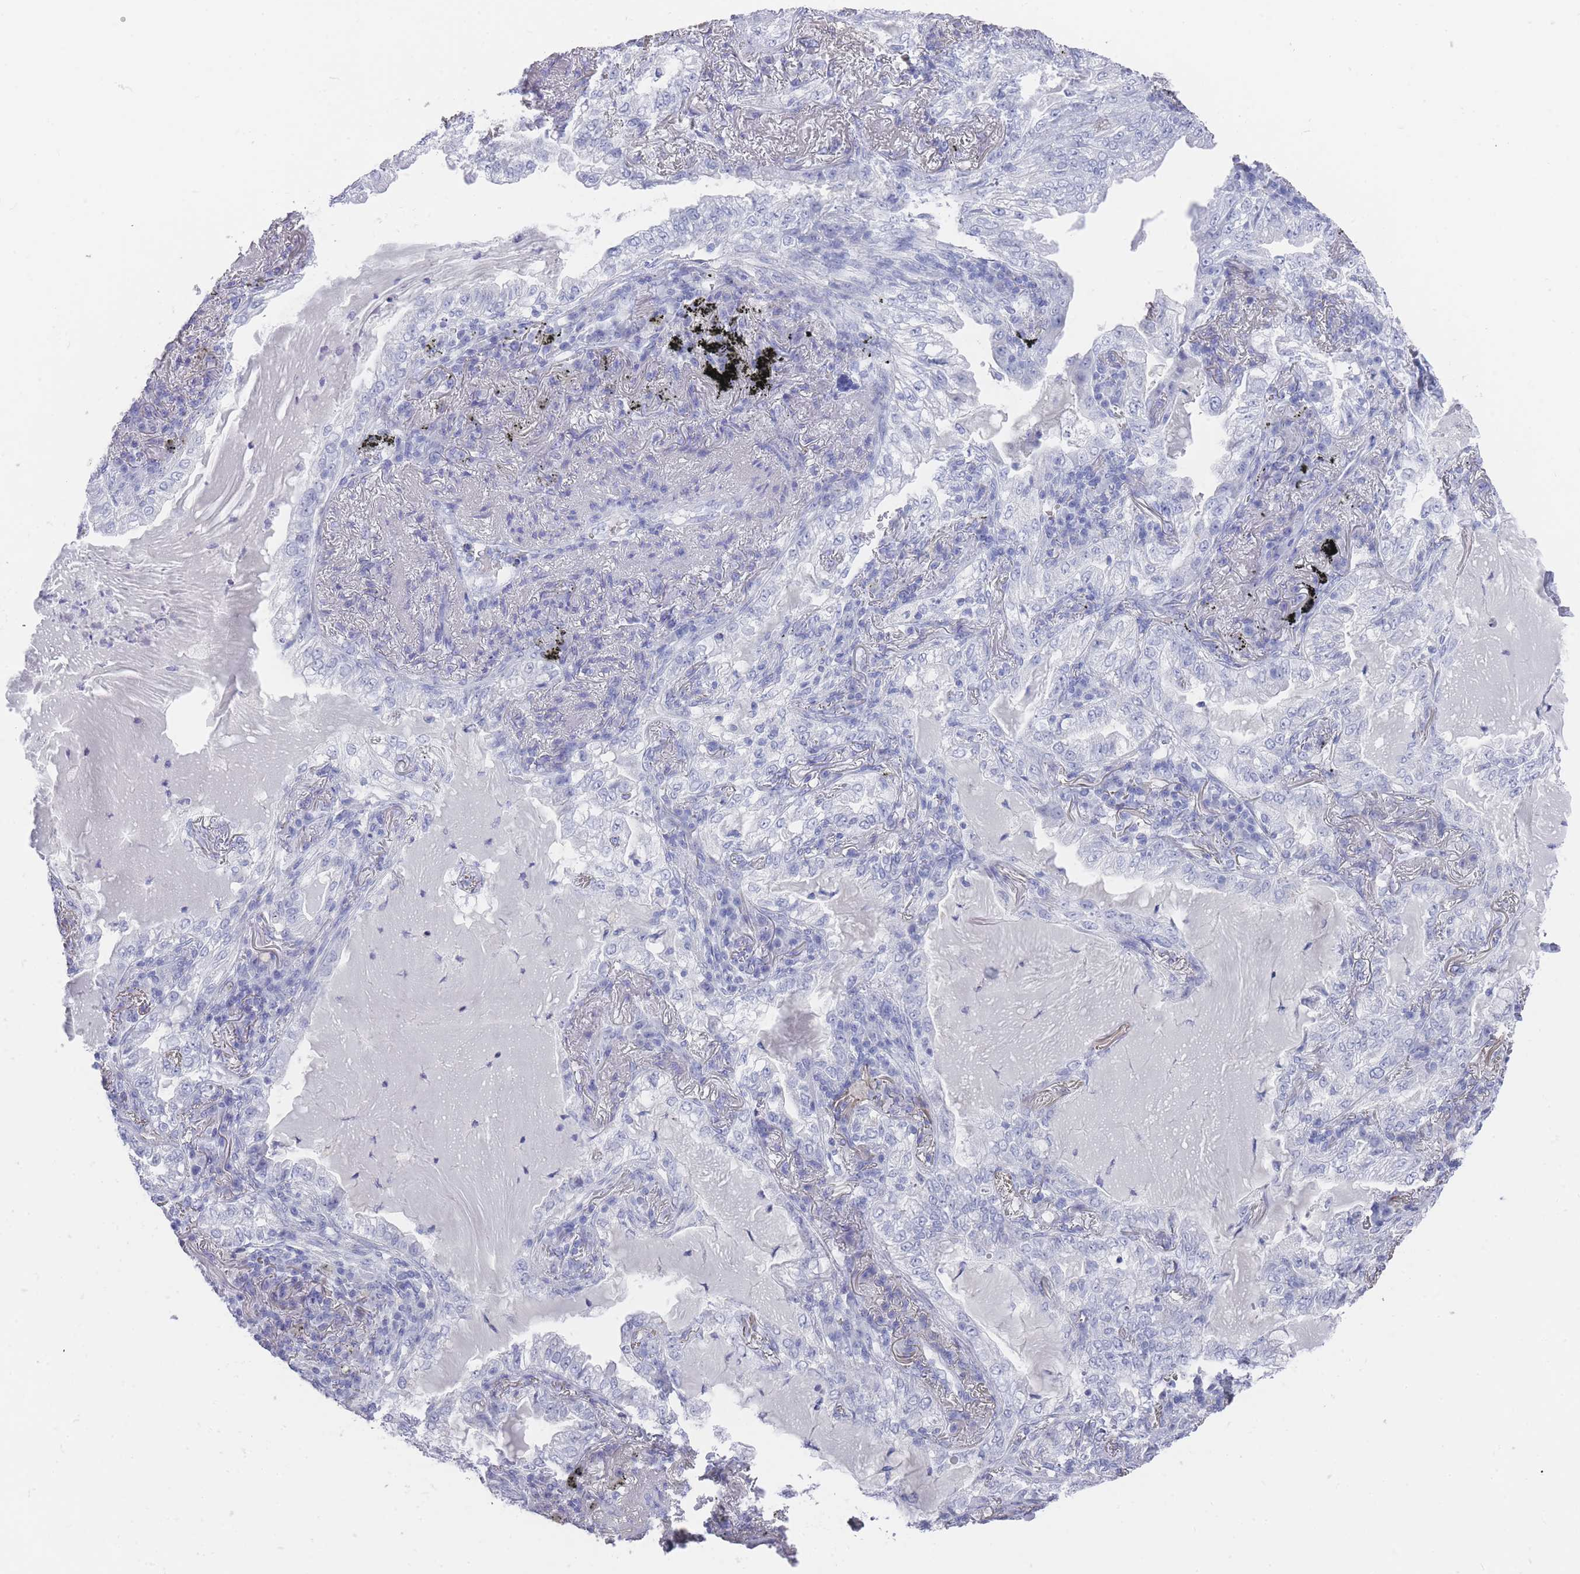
{"staining": {"intensity": "negative", "quantity": "none", "location": "none"}, "tissue": "lung cancer", "cell_type": "Tumor cells", "image_type": "cancer", "snomed": [{"axis": "morphology", "description": "Adenocarcinoma, NOS"}, {"axis": "topography", "description": "Lung"}], "caption": "A photomicrograph of lung cancer (adenocarcinoma) stained for a protein shows no brown staining in tumor cells. (DAB immunohistochemistry (IHC), high magnification).", "gene": "RAB2B", "patient": {"sex": "female", "age": 73}}